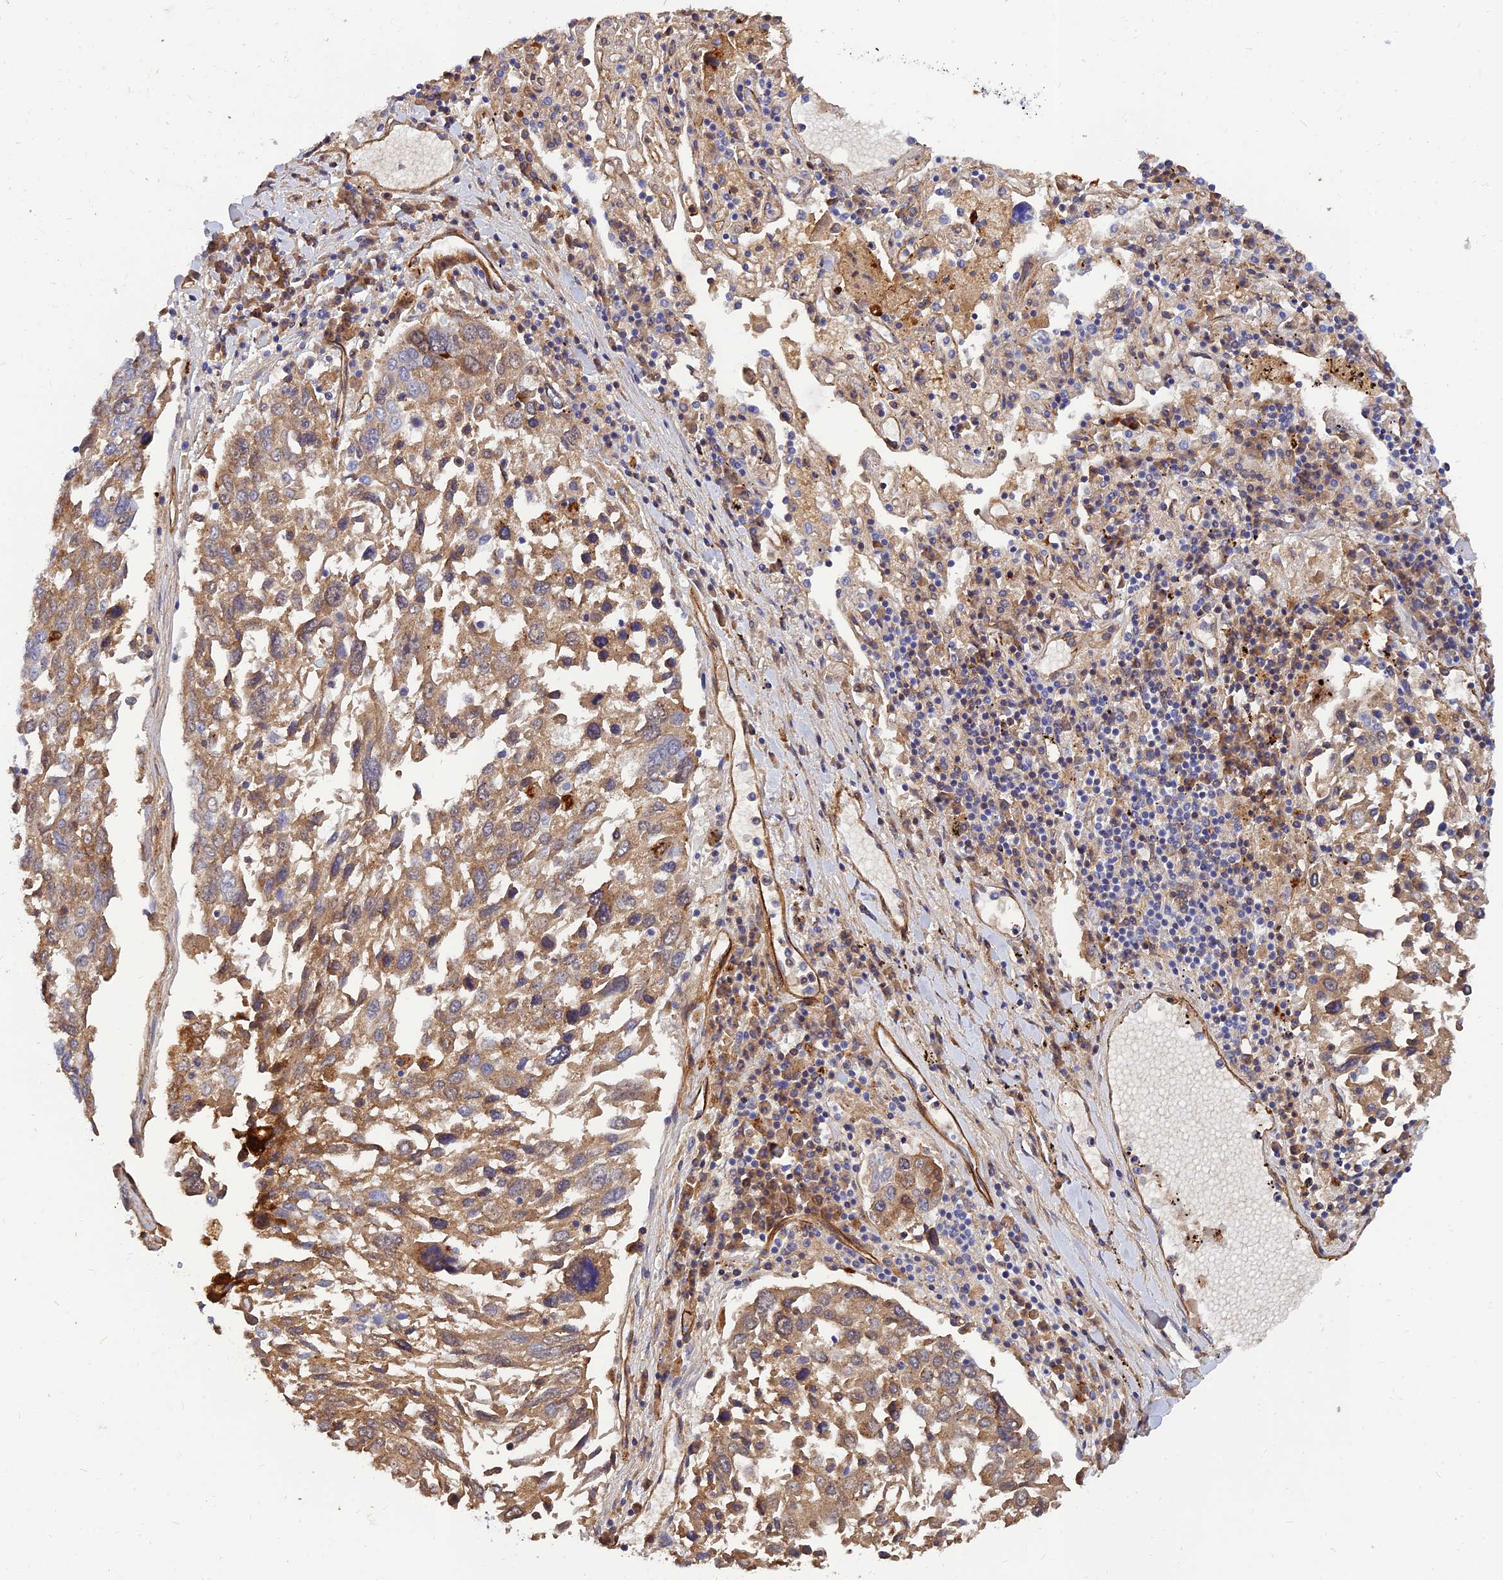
{"staining": {"intensity": "weak", "quantity": ">75%", "location": "cytoplasmic/membranous"}, "tissue": "lung cancer", "cell_type": "Tumor cells", "image_type": "cancer", "snomed": [{"axis": "morphology", "description": "Squamous cell carcinoma, NOS"}, {"axis": "topography", "description": "Lung"}], "caption": "Protein staining of lung cancer (squamous cell carcinoma) tissue demonstrates weak cytoplasmic/membranous staining in about >75% of tumor cells.", "gene": "MRPL35", "patient": {"sex": "male", "age": 65}}